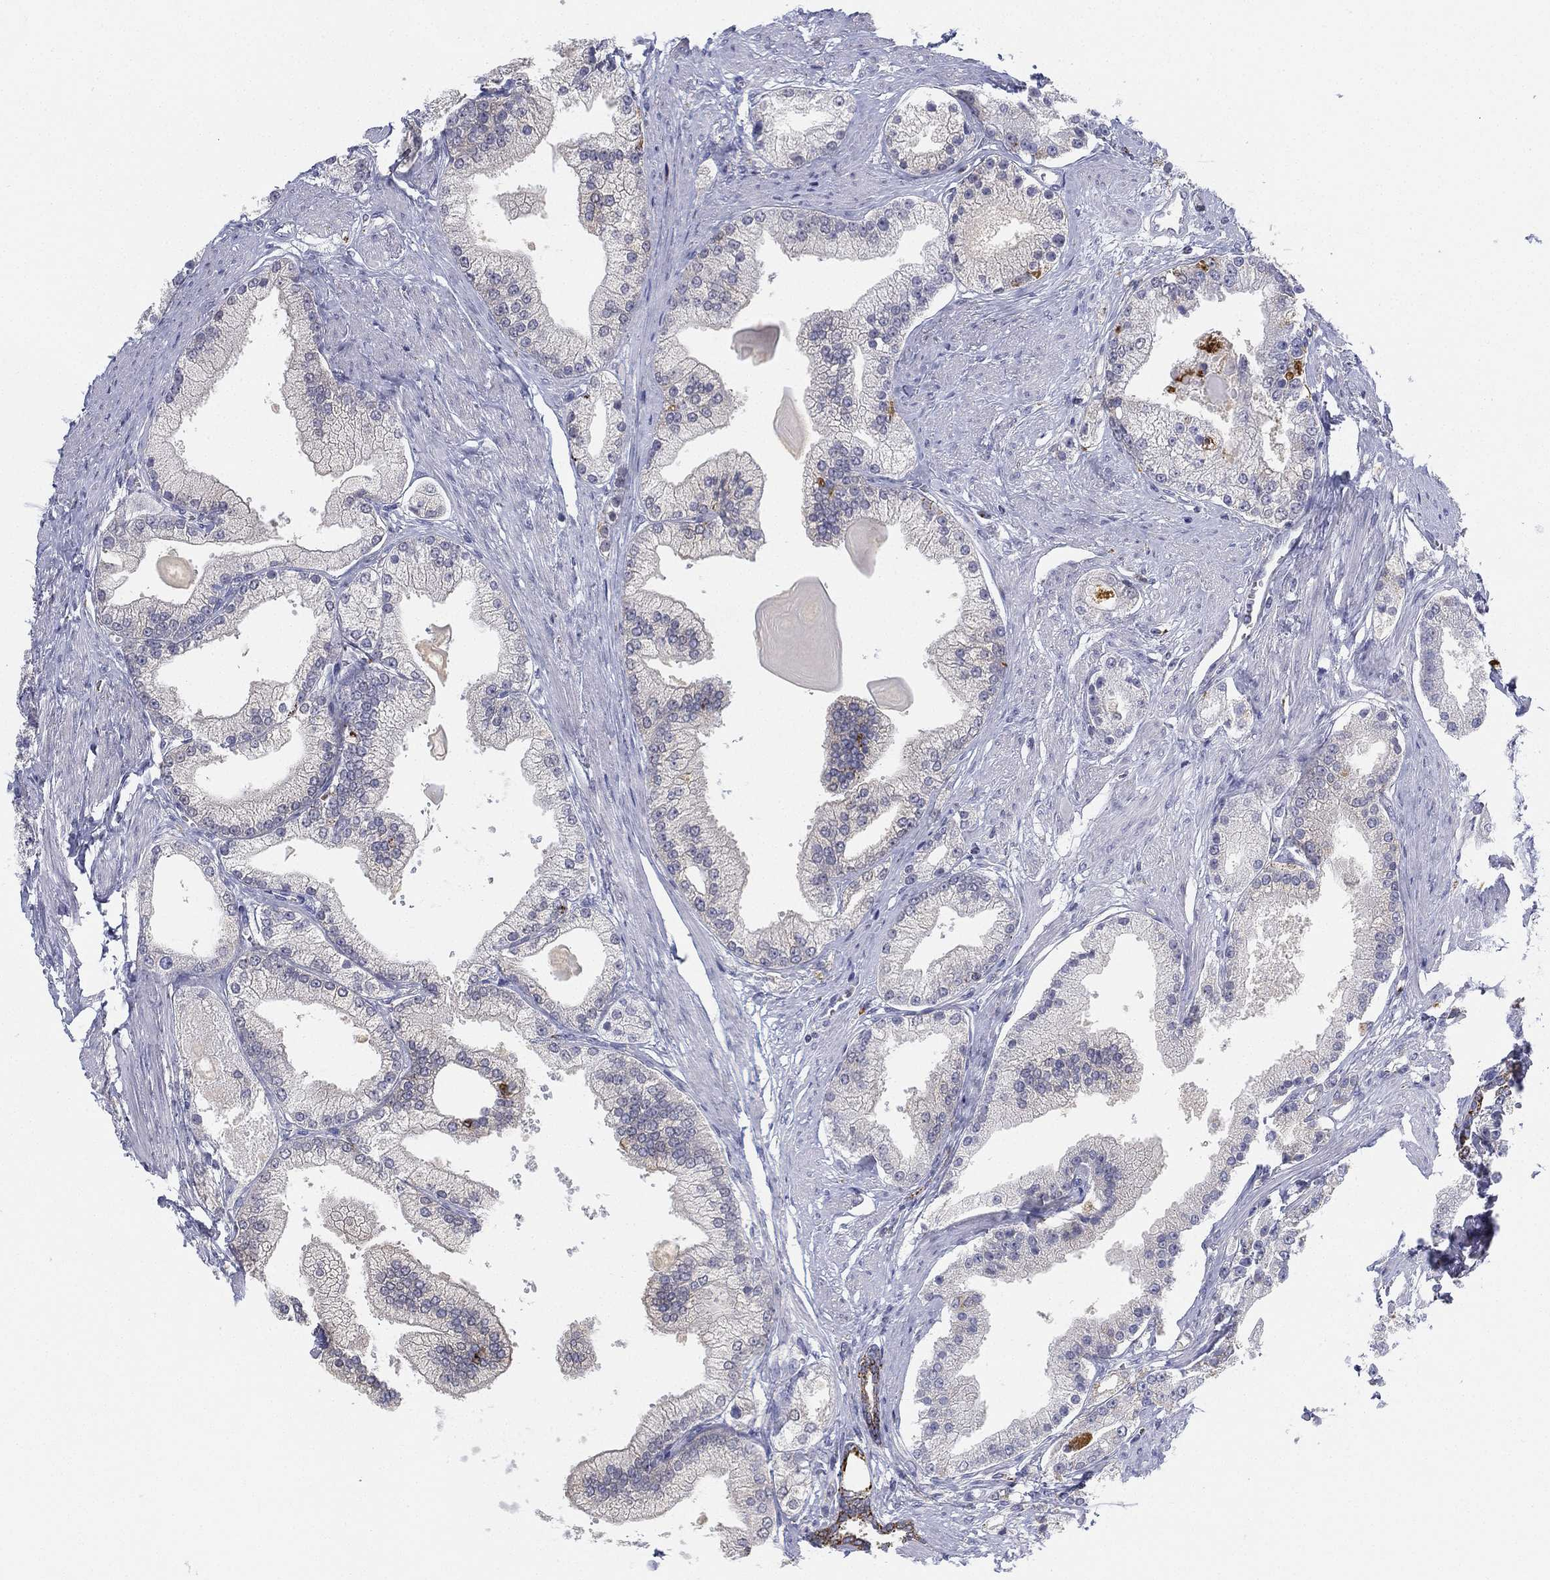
{"staining": {"intensity": "negative", "quantity": "none", "location": "none"}, "tissue": "prostate cancer", "cell_type": "Tumor cells", "image_type": "cancer", "snomed": [{"axis": "morphology", "description": "Adenocarcinoma, NOS"}, {"axis": "topography", "description": "Prostate and seminal vesicle, NOS"}, {"axis": "topography", "description": "Prostate"}], "caption": "Immunohistochemistry (IHC) histopathology image of human adenocarcinoma (prostate) stained for a protein (brown), which demonstrates no staining in tumor cells. (DAB (3,3'-diaminobenzidine) immunohistochemistry visualized using brightfield microscopy, high magnification).", "gene": "NPC2", "patient": {"sex": "male", "age": 67}}